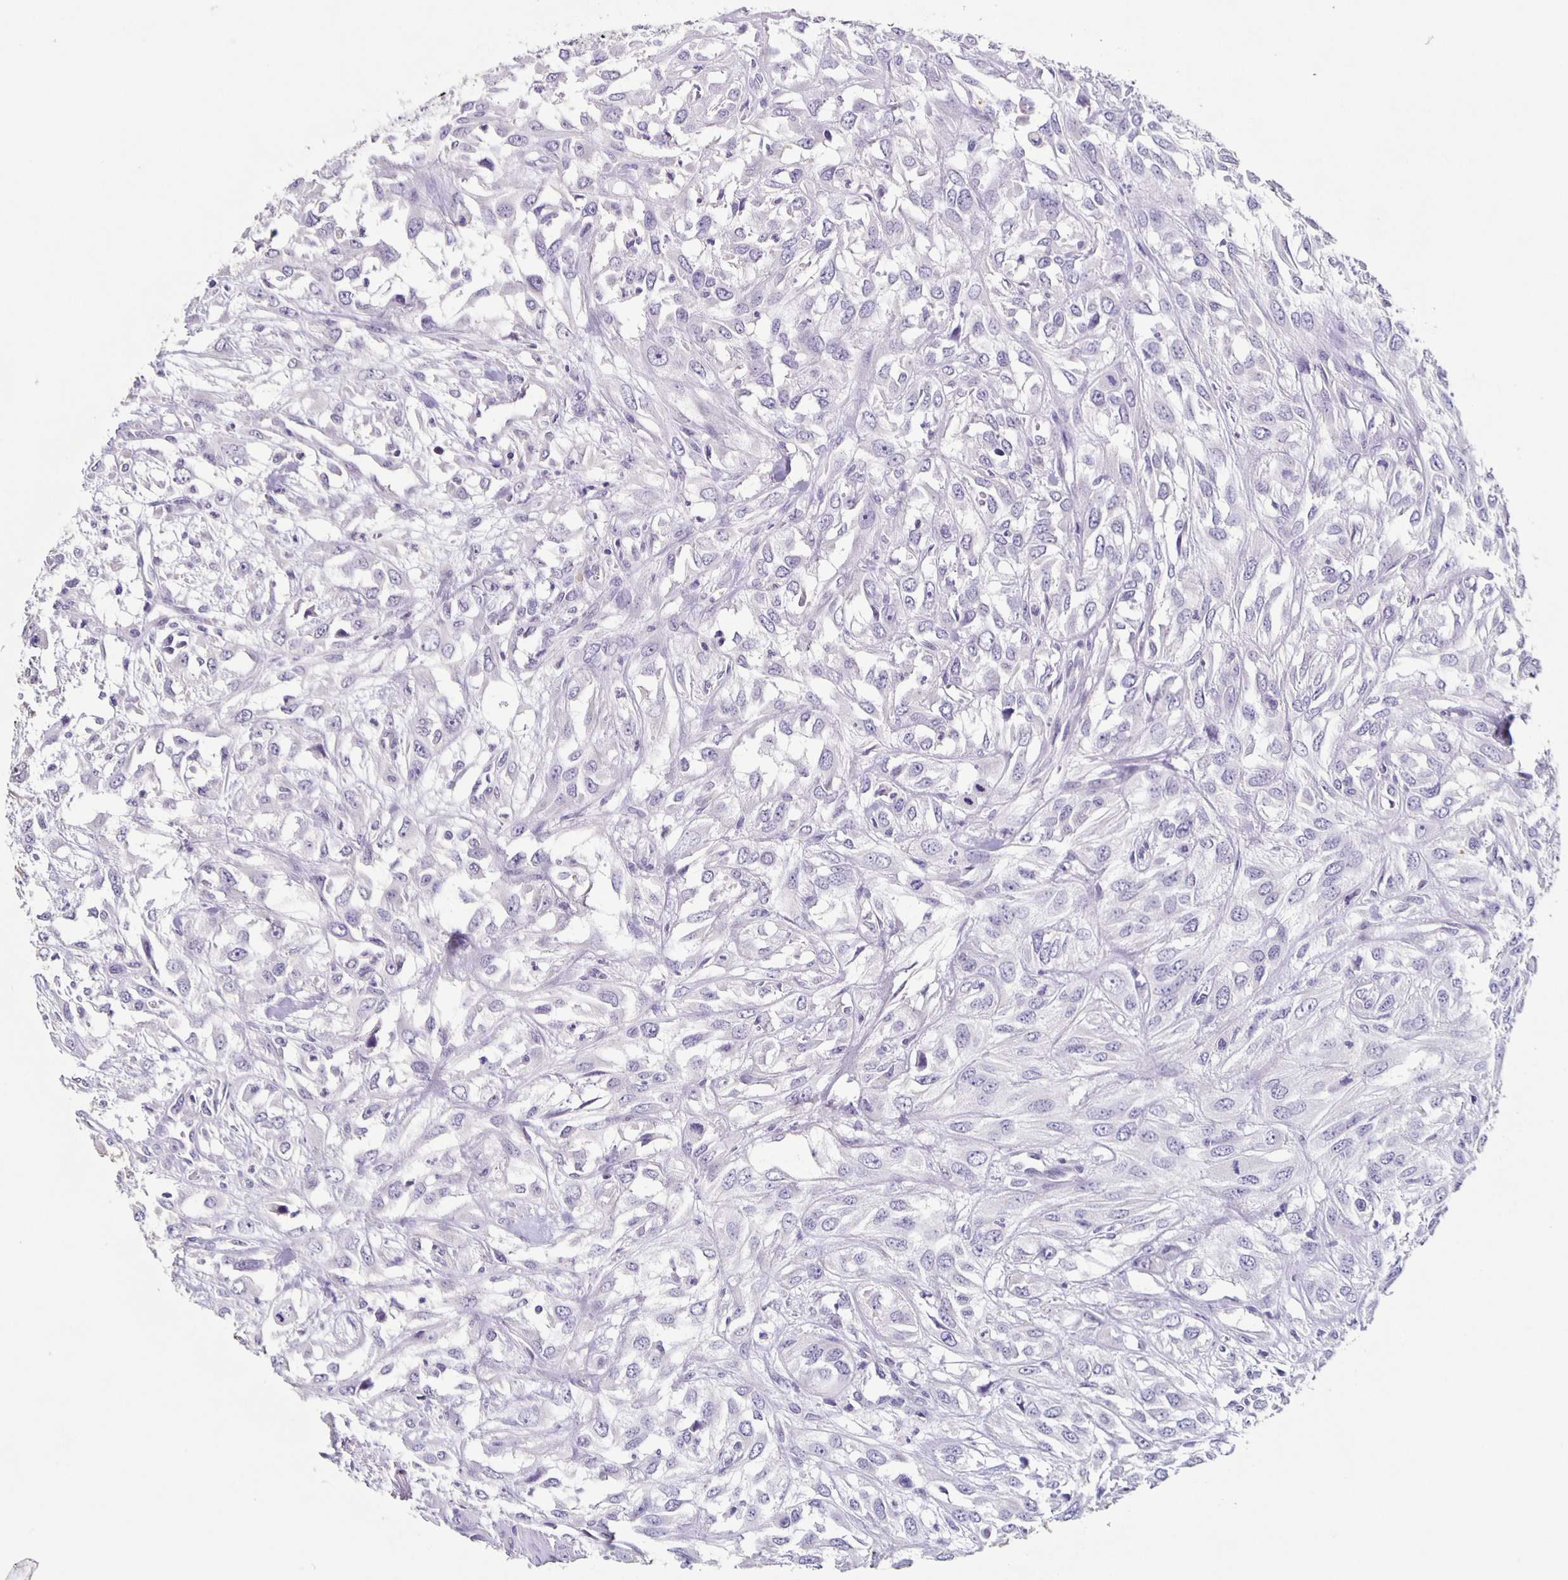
{"staining": {"intensity": "negative", "quantity": "none", "location": "none"}, "tissue": "urothelial cancer", "cell_type": "Tumor cells", "image_type": "cancer", "snomed": [{"axis": "morphology", "description": "Urothelial carcinoma, High grade"}, {"axis": "topography", "description": "Urinary bladder"}], "caption": "This is an IHC micrograph of human urothelial cancer. There is no staining in tumor cells.", "gene": "CARNS1", "patient": {"sex": "male", "age": 67}}